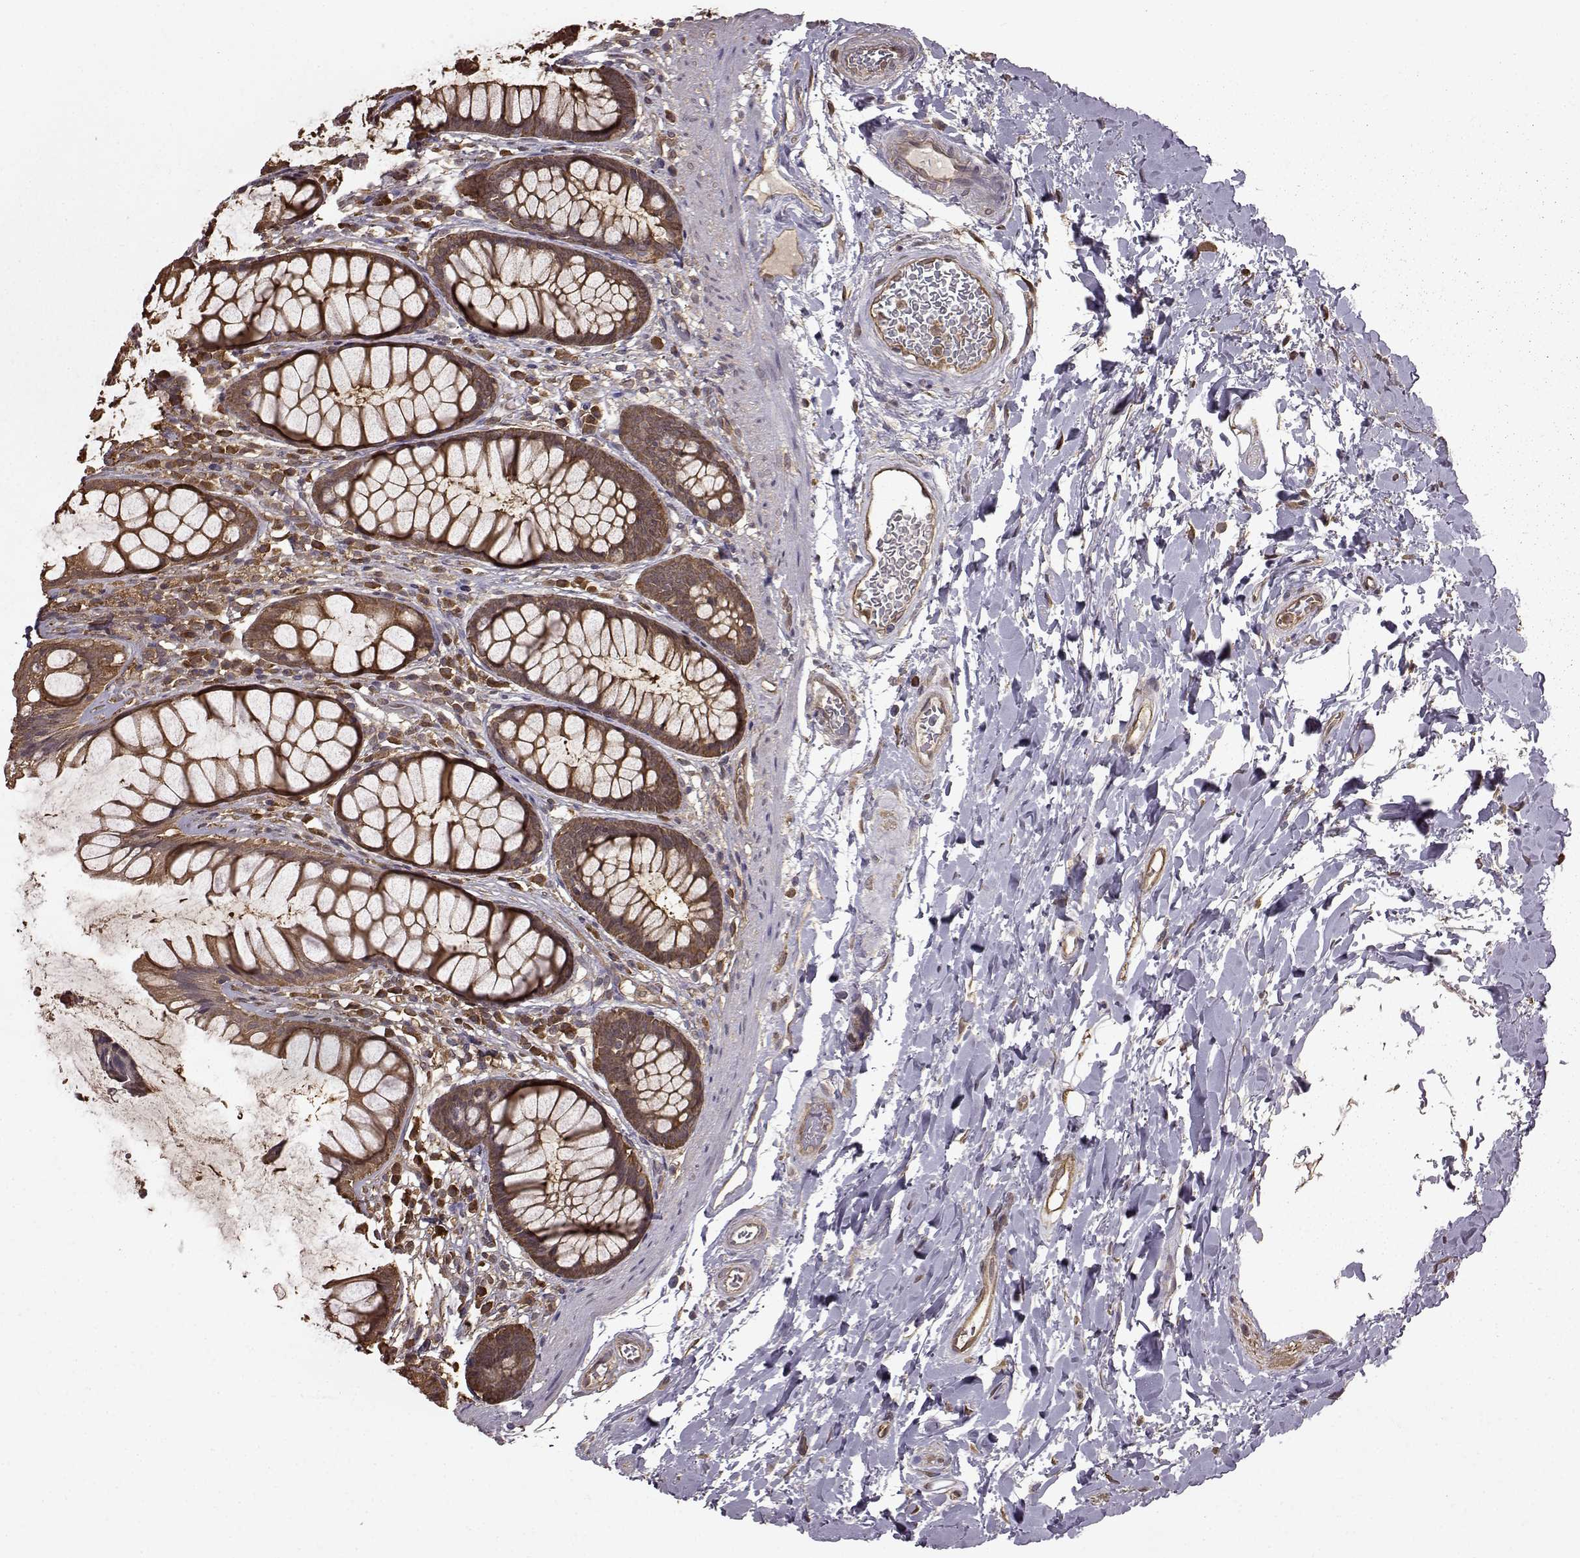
{"staining": {"intensity": "moderate", "quantity": ">75%", "location": "cytoplasmic/membranous"}, "tissue": "rectum", "cell_type": "Glandular cells", "image_type": "normal", "snomed": [{"axis": "morphology", "description": "Normal tissue, NOS"}, {"axis": "topography", "description": "Rectum"}], "caption": "Brown immunohistochemical staining in unremarkable human rectum displays moderate cytoplasmic/membranous staining in about >75% of glandular cells. (Stains: DAB in brown, nuclei in blue, Microscopy: brightfield microscopy at high magnification).", "gene": "NME1", "patient": {"sex": "male", "age": 72}}